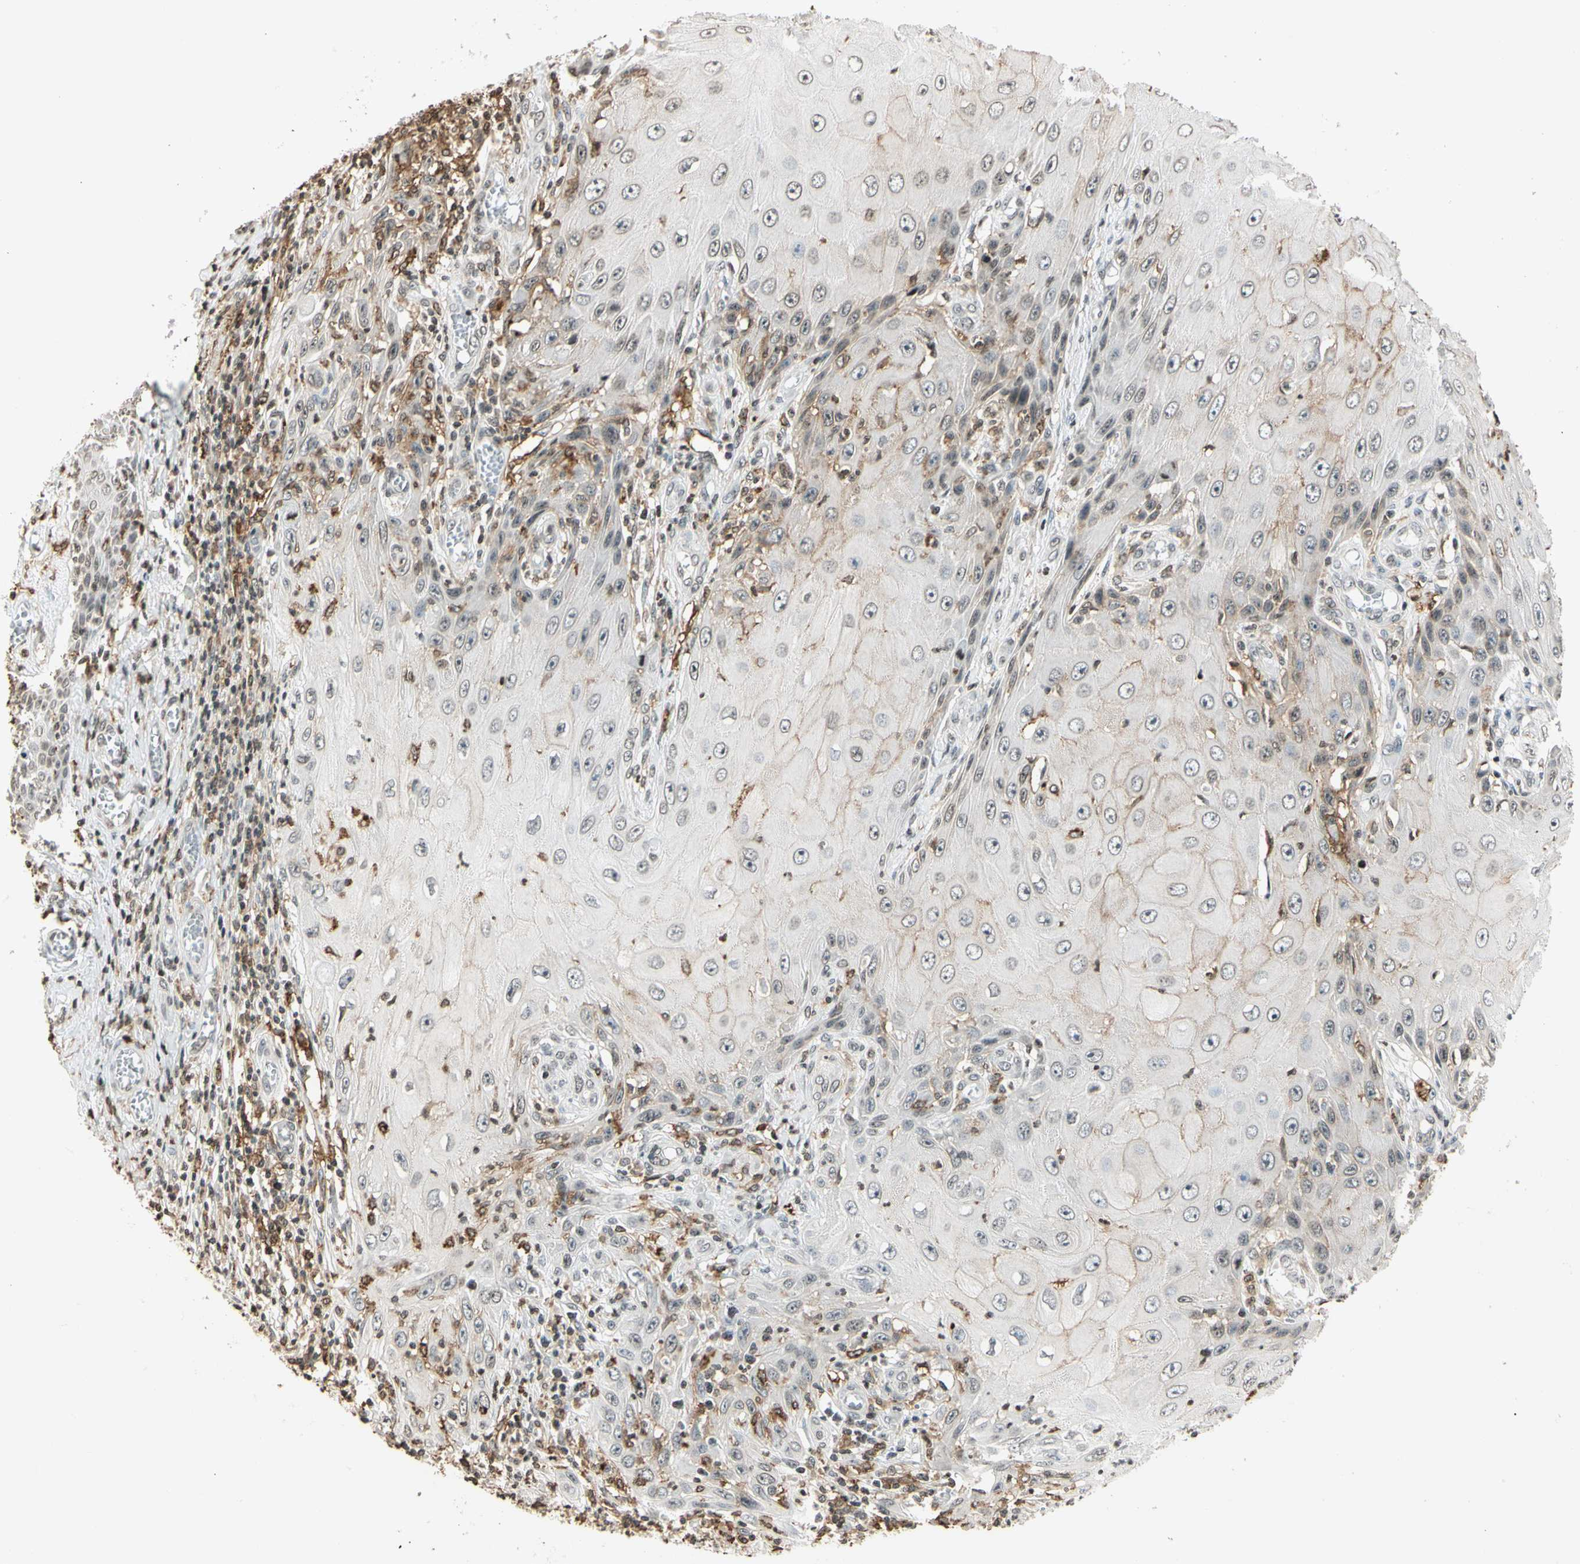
{"staining": {"intensity": "weak", "quantity": "<25%", "location": "cytoplasmic/membranous,nuclear"}, "tissue": "skin cancer", "cell_type": "Tumor cells", "image_type": "cancer", "snomed": [{"axis": "morphology", "description": "Squamous cell carcinoma, NOS"}, {"axis": "topography", "description": "Skin"}], "caption": "Immunohistochemistry photomicrograph of neoplastic tissue: human skin cancer (squamous cell carcinoma) stained with DAB exhibits no significant protein expression in tumor cells. (IHC, brightfield microscopy, high magnification).", "gene": "FER", "patient": {"sex": "female", "age": 73}}